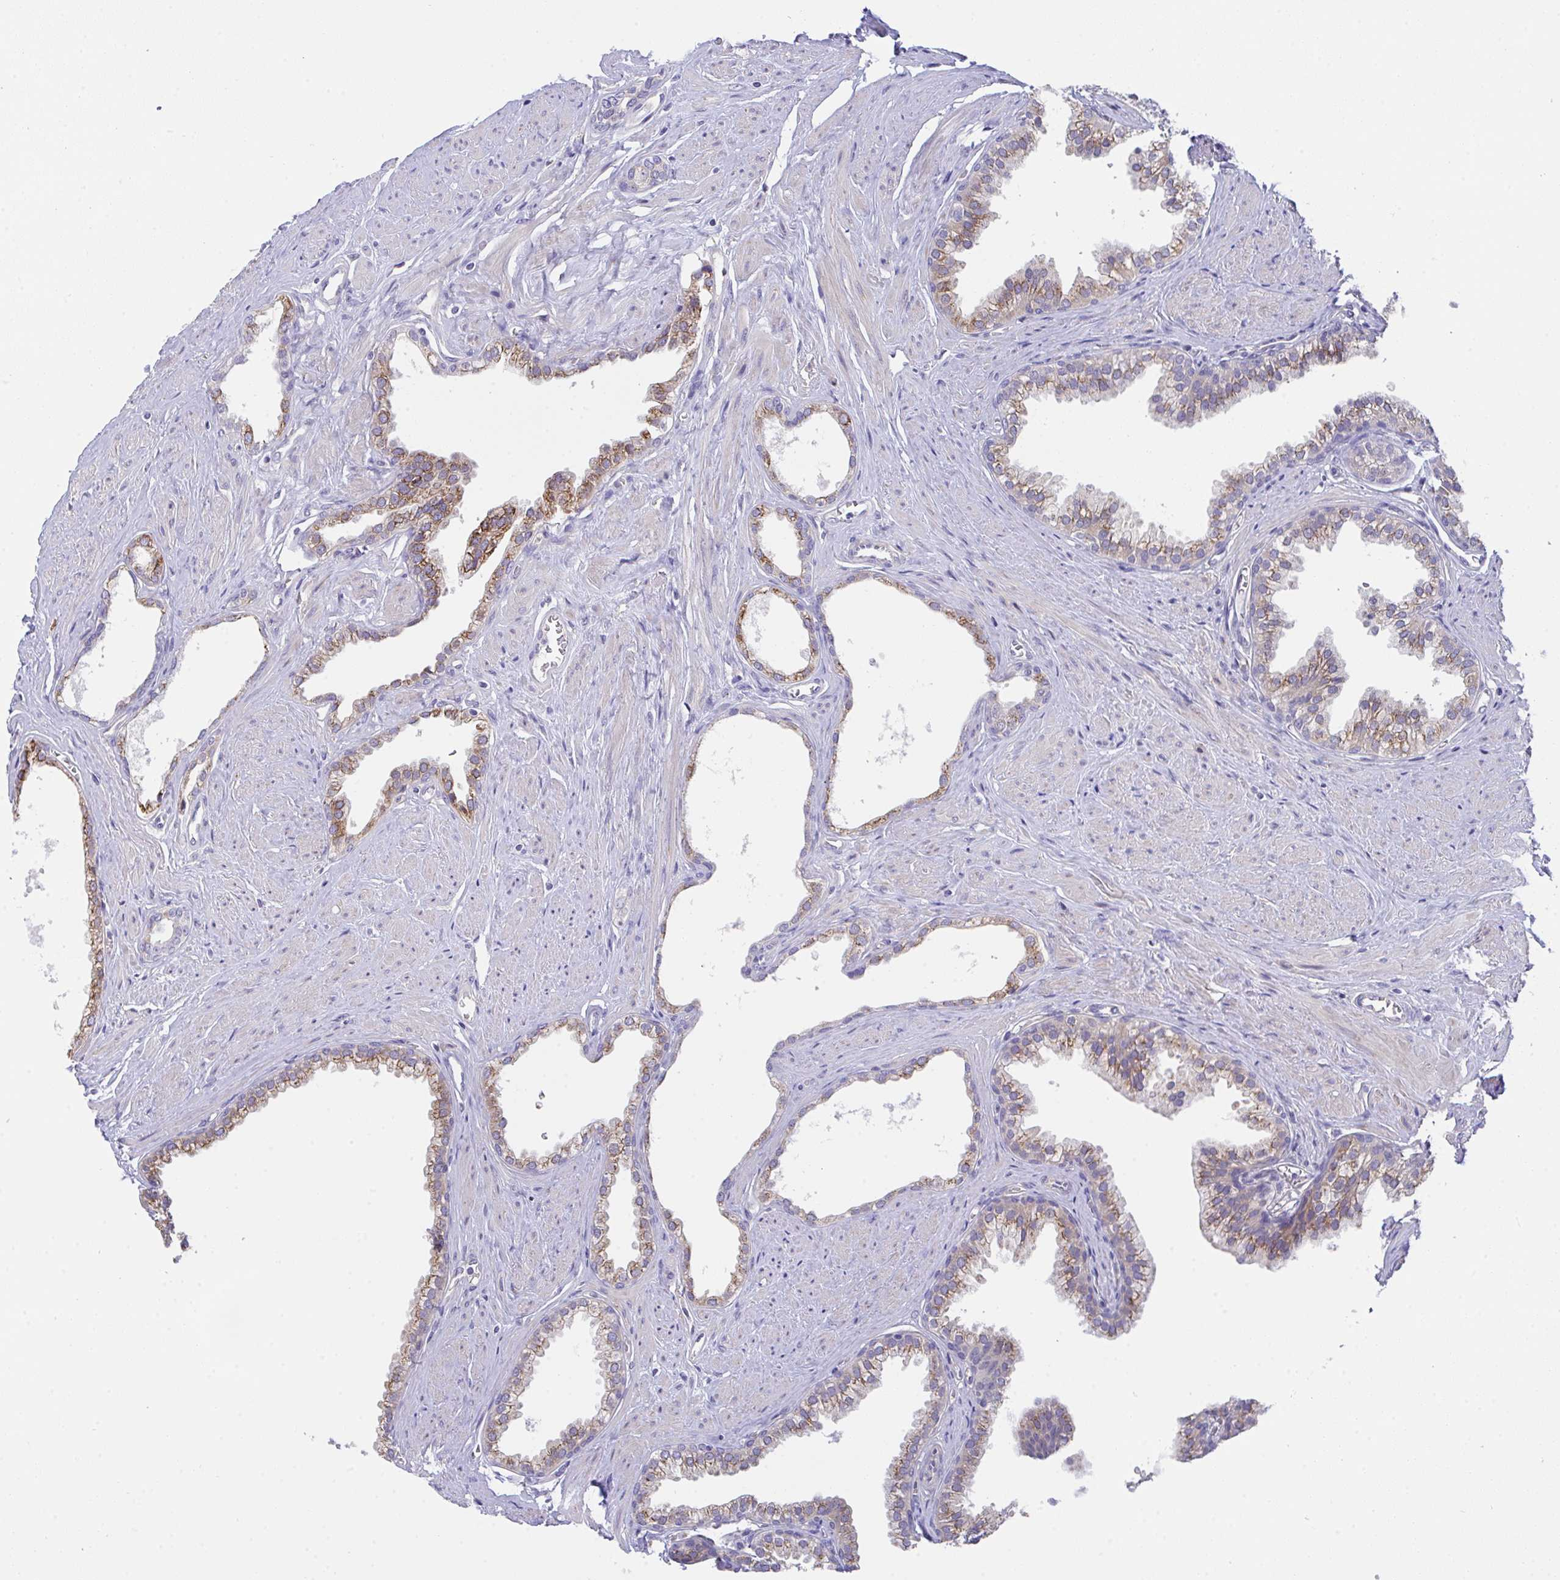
{"staining": {"intensity": "moderate", "quantity": "25%-75%", "location": "cytoplasmic/membranous"}, "tissue": "prostate", "cell_type": "Glandular cells", "image_type": "normal", "snomed": [{"axis": "morphology", "description": "Normal tissue, NOS"}, {"axis": "topography", "description": "Prostate"}, {"axis": "topography", "description": "Peripheral nerve tissue"}], "caption": "Glandular cells demonstrate moderate cytoplasmic/membranous positivity in approximately 25%-75% of cells in normal prostate.", "gene": "MIA3", "patient": {"sex": "male", "age": 55}}